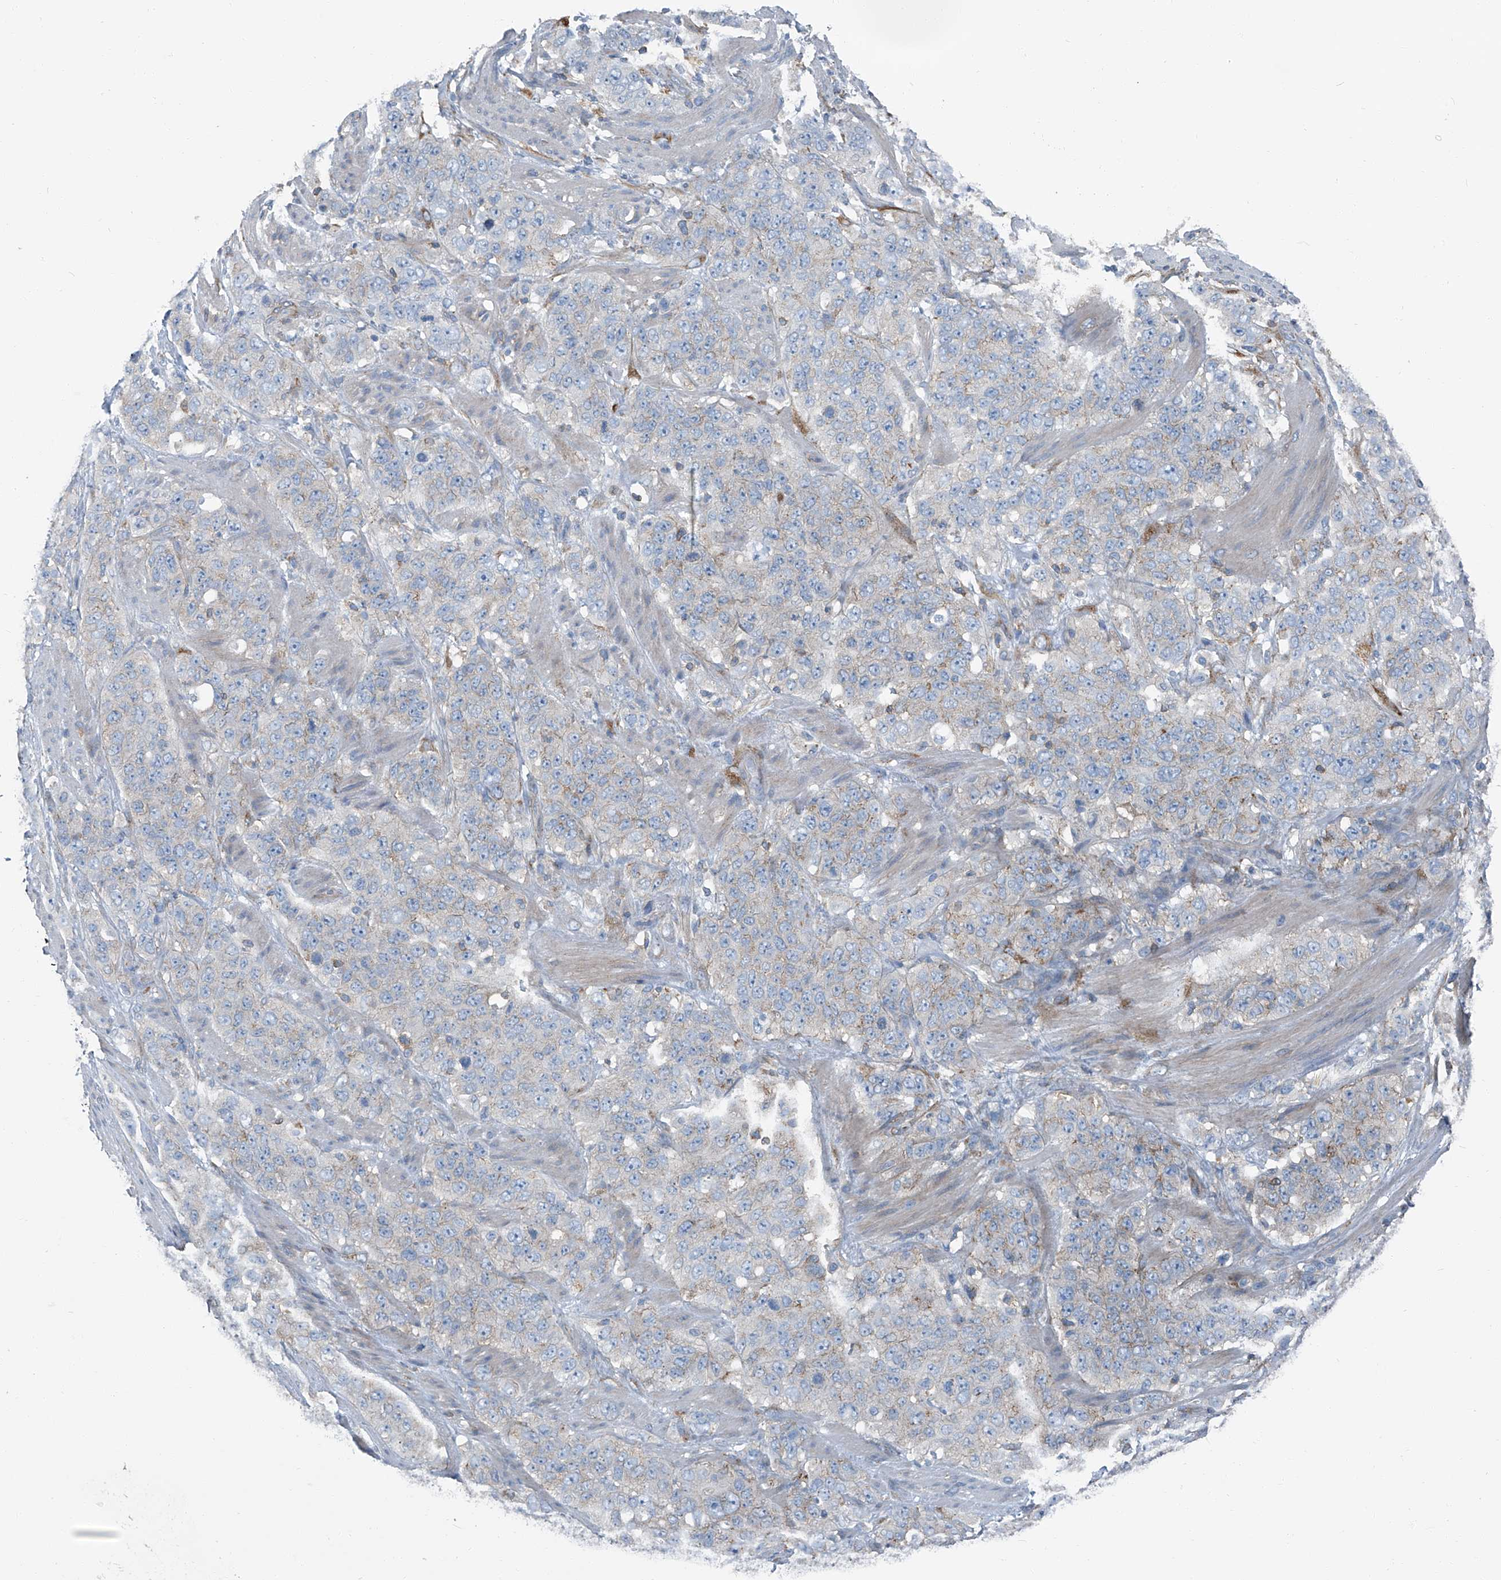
{"staining": {"intensity": "negative", "quantity": "none", "location": "none"}, "tissue": "stomach cancer", "cell_type": "Tumor cells", "image_type": "cancer", "snomed": [{"axis": "morphology", "description": "Adenocarcinoma, NOS"}, {"axis": "topography", "description": "Stomach"}], "caption": "Protein analysis of stomach cancer (adenocarcinoma) demonstrates no significant positivity in tumor cells.", "gene": "SEPTIN7", "patient": {"sex": "male", "age": 48}}